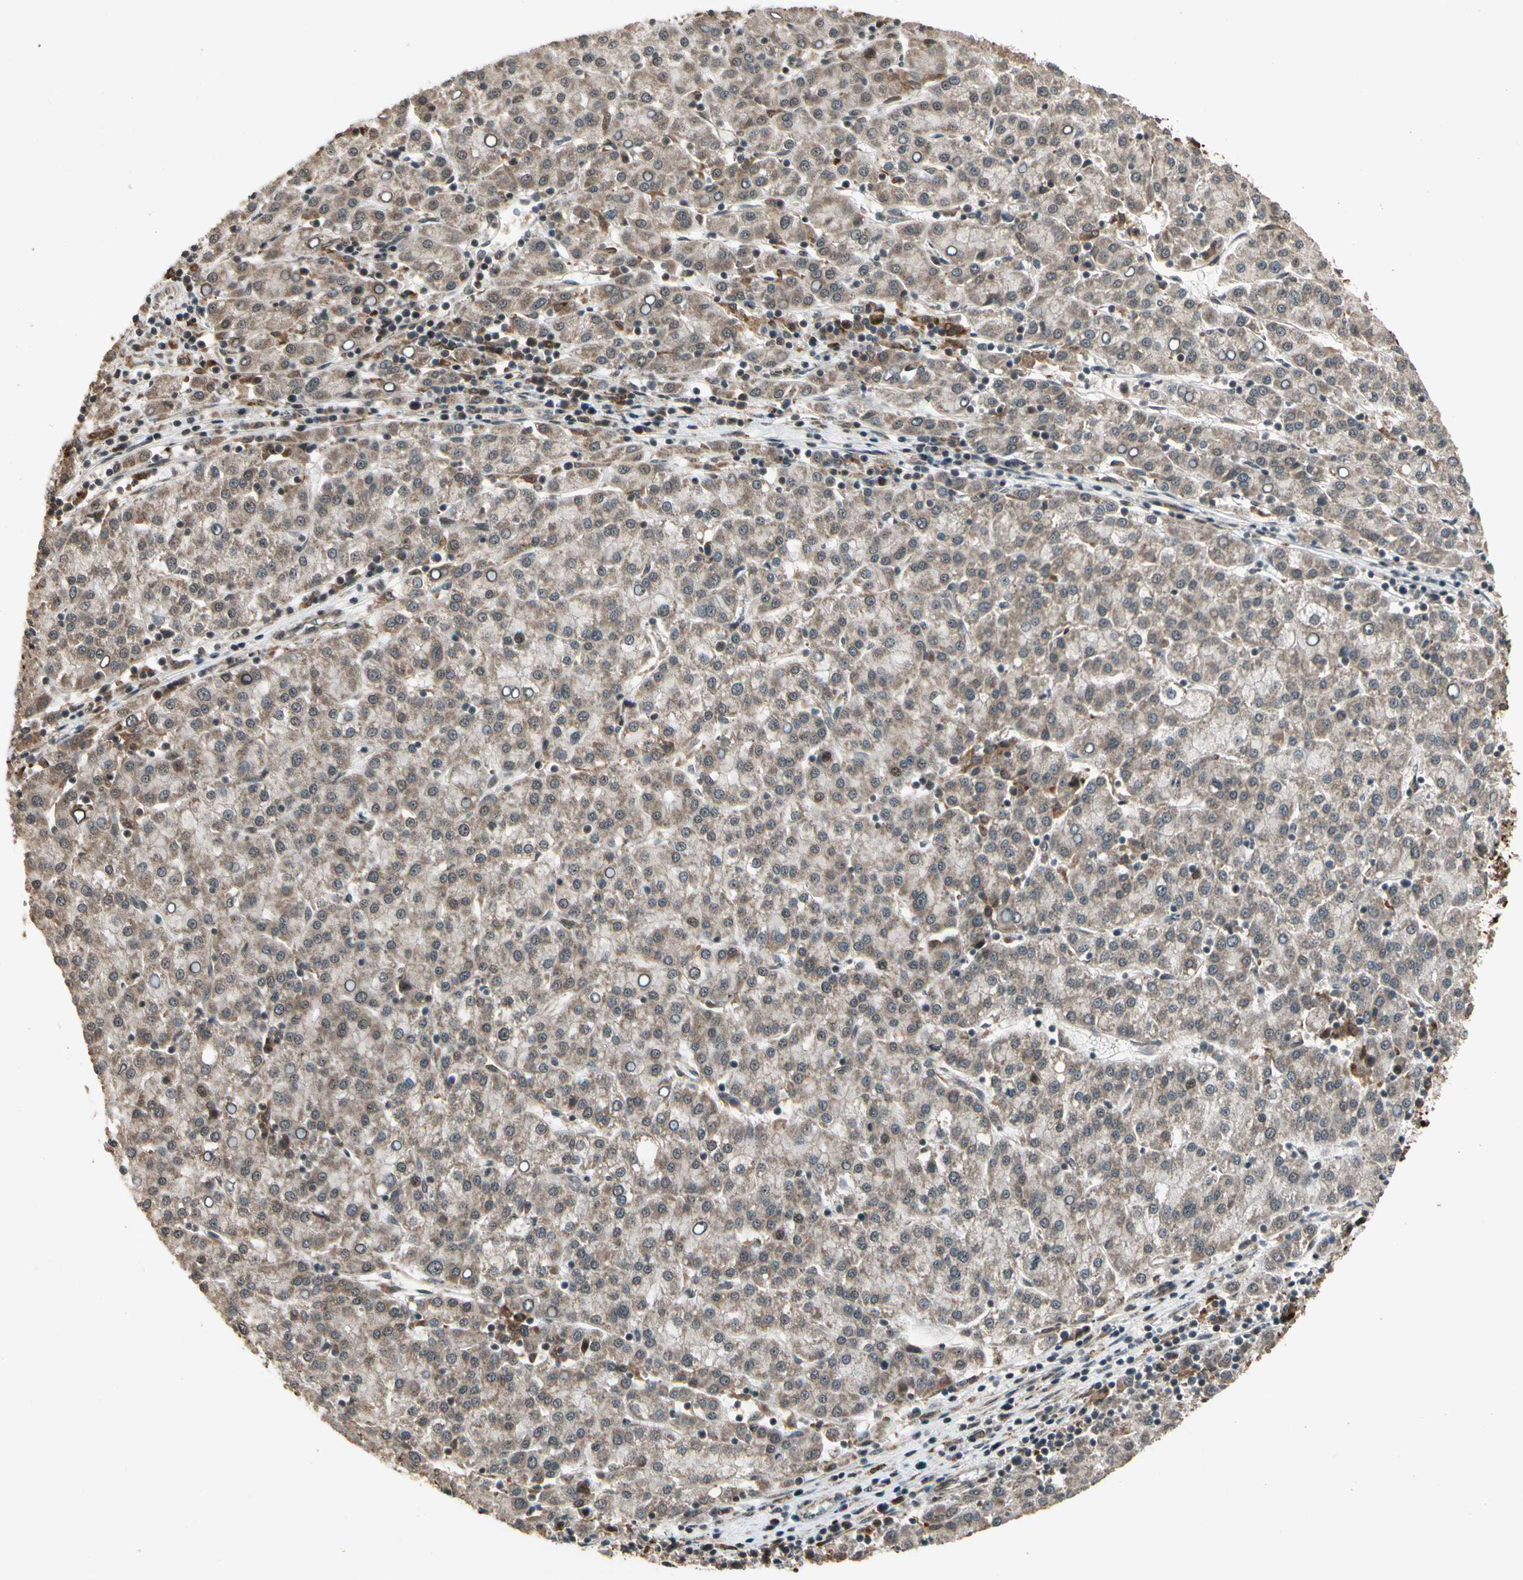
{"staining": {"intensity": "moderate", "quantity": ">75%", "location": "cytoplasmic/membranous"}, "tissue": "liver cancer", "cell_type": "Tumor cells", "image_type": "cancer", "snomed": [{"axis": "morphology", "description": "Carcinoma, Hepatocellular, NOS"}, {"axis": "topography", "description": "Liver"}], "caption": "Approximately >75% of tumor cells in liver hepatocellular carcinoma exhibit moderate cytoplasmic/membranous protein staining as visualized by brown immunohistochemical staining.", "gene": "GLUL", "patient": {"sex": "female", "age": 58}}